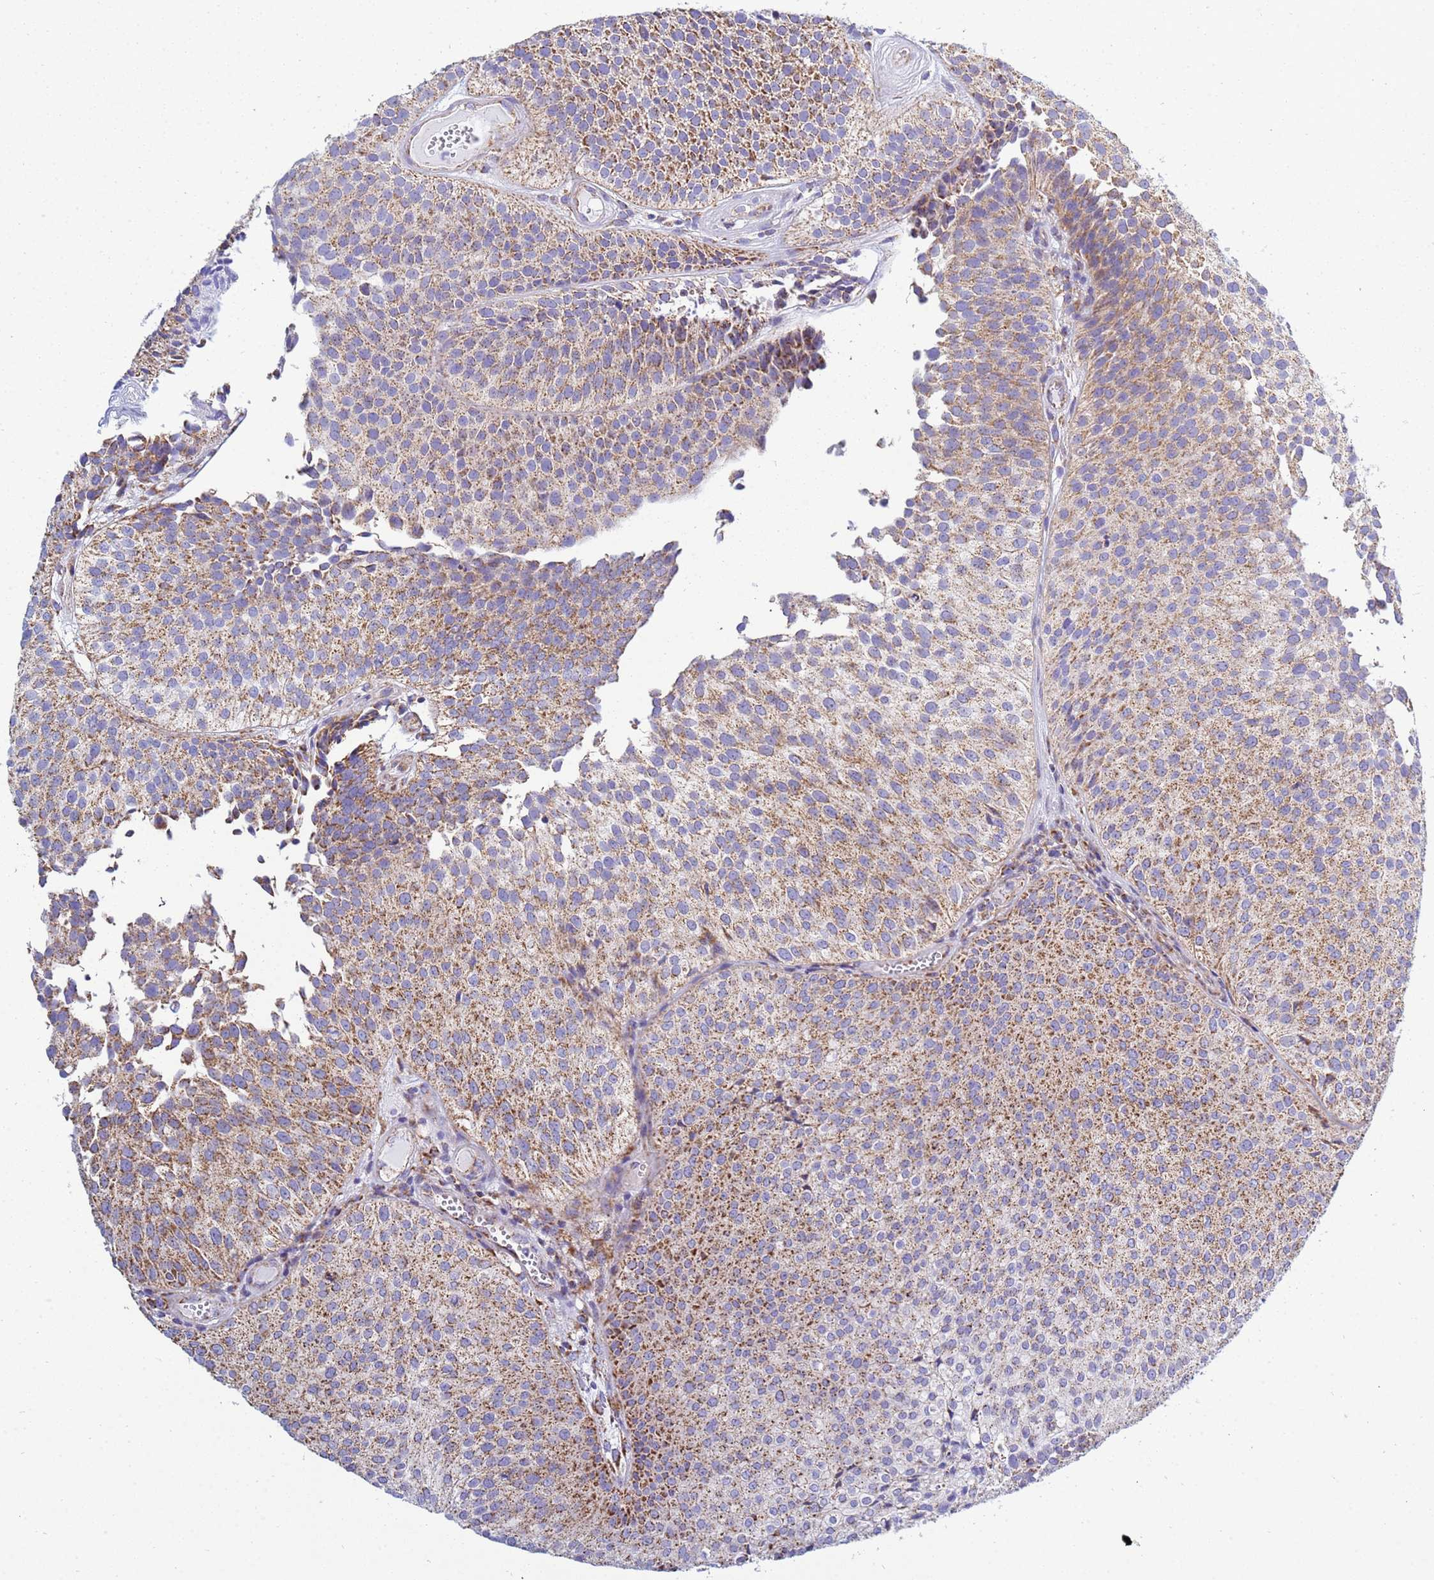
{"staining": {"intensity": "moderate", "quantity": ">75%", "location": "cytoplasmic/membranous"}, "tissue": "urothelial cancer", "cell_type": "Tumor cells", "image_type": "cancer", "snomed": [{"axis": "morphology", "description": "Urothelial carcinoma, Low grade"}, {"axis": "topography", "description": "Urinary bladder"}], "caption": "A medium amount of moderate cytoplasmic/membranous positivity is identified in about >75% of tumor cells in low-grade urothelial carcinoma tissue. The protein is shown in brown color, while the nuclei are stained blue.", "gene": "COQ4", "patient": {"sex": "male", "age": 84}}